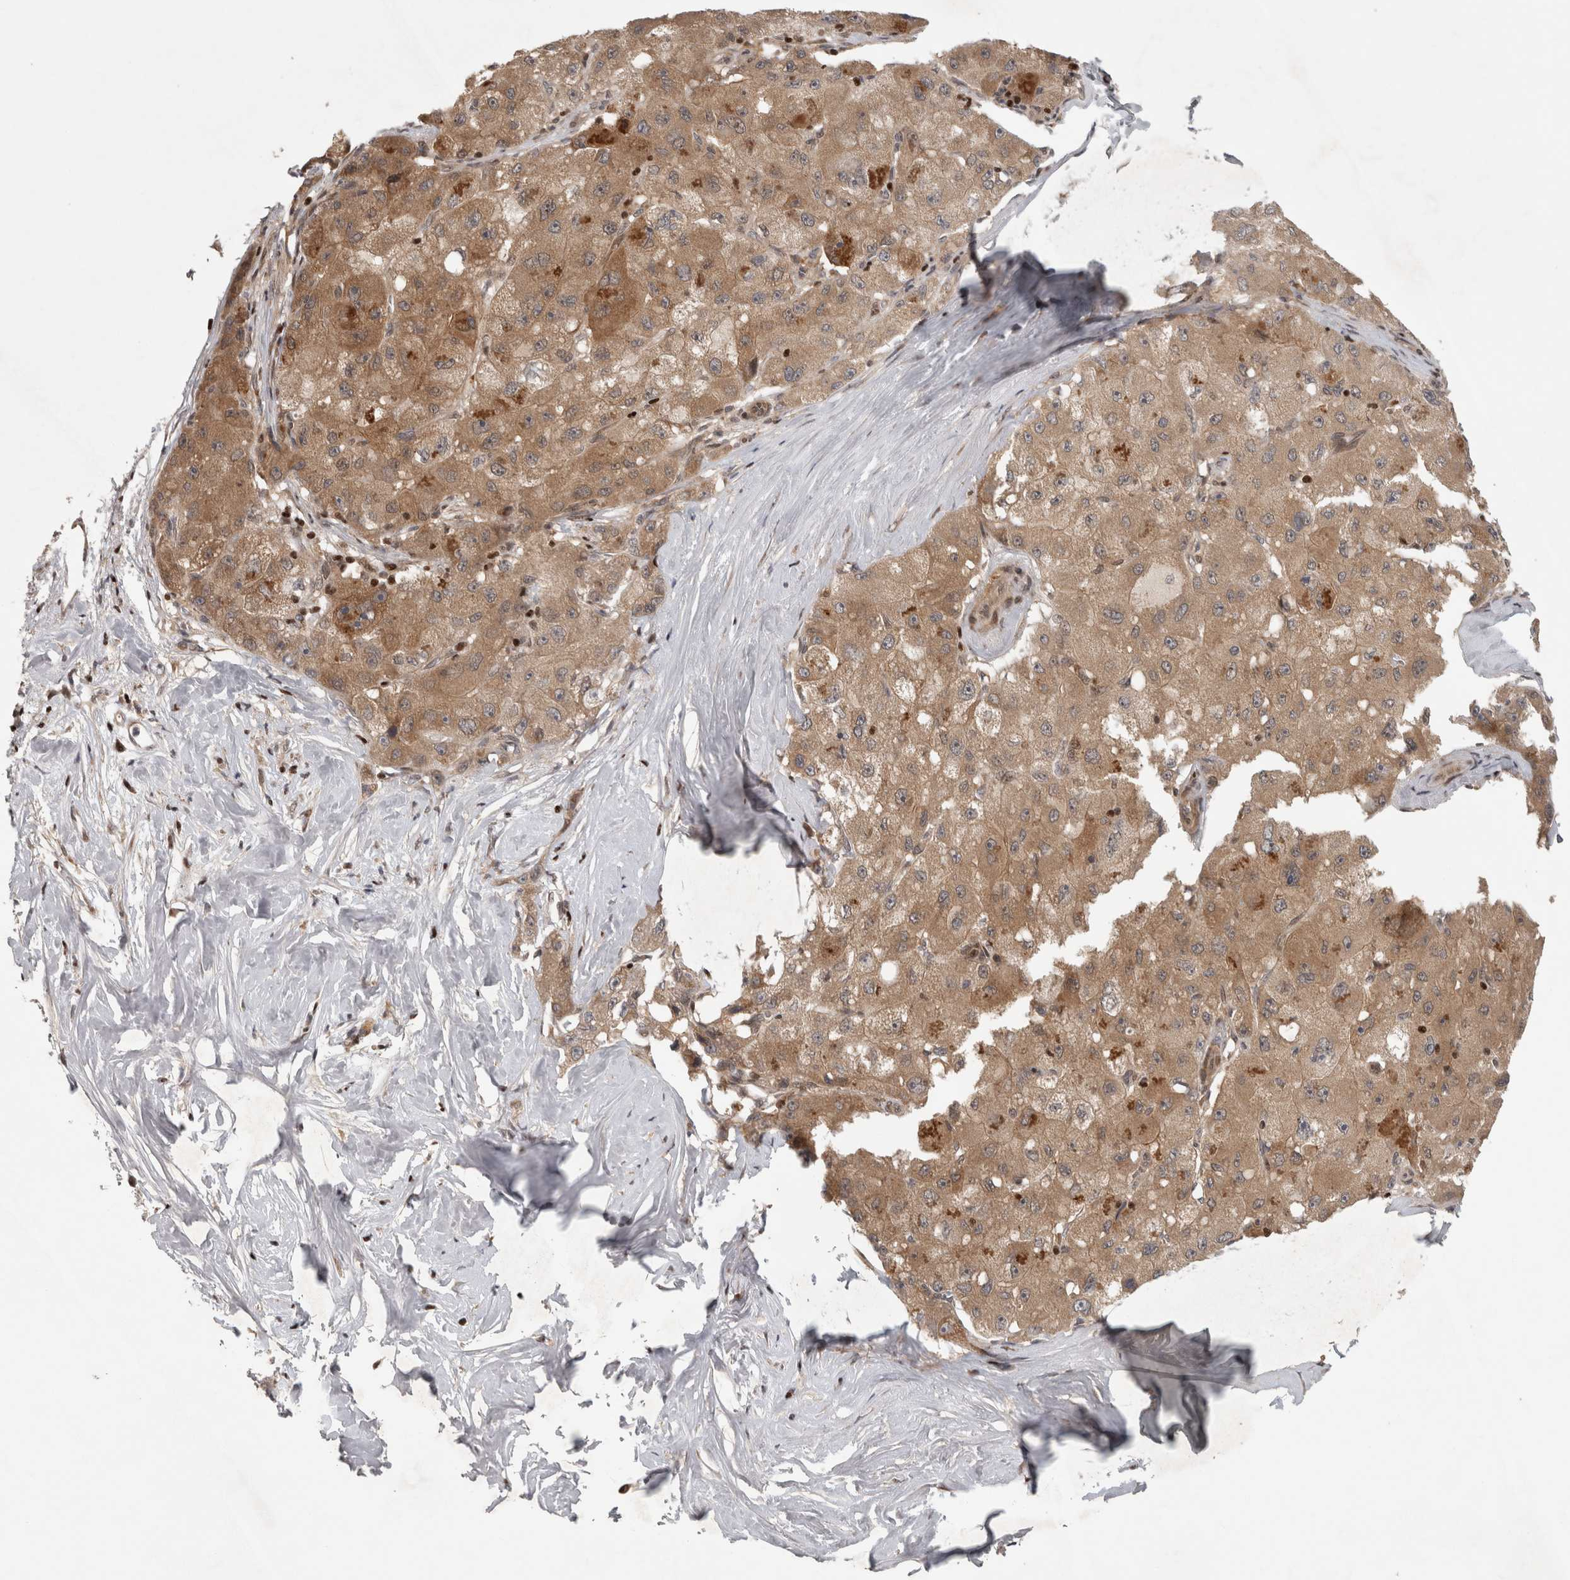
{"staining": {"intensity": "moderate", "quantity": ">75%", "location": "cytoplasmic/membranous"}, "tissue": "liver cancer", "cell_type": "Tumor cells", "image_type": "cancer", "snomed": [{"axis": "morphology", "description": "Carcinoma, Hepatocellular, NOS"}, {"axis": "topography", "description": "Liver"}], "caption": "Moderate cytoplasmic/membranous protein expression is seen in approximately >75% of tumor cells in hepatocellular carcinoma (liver).", "gene": "KDM8", "patient": {"sex": "male", "age": 80}}